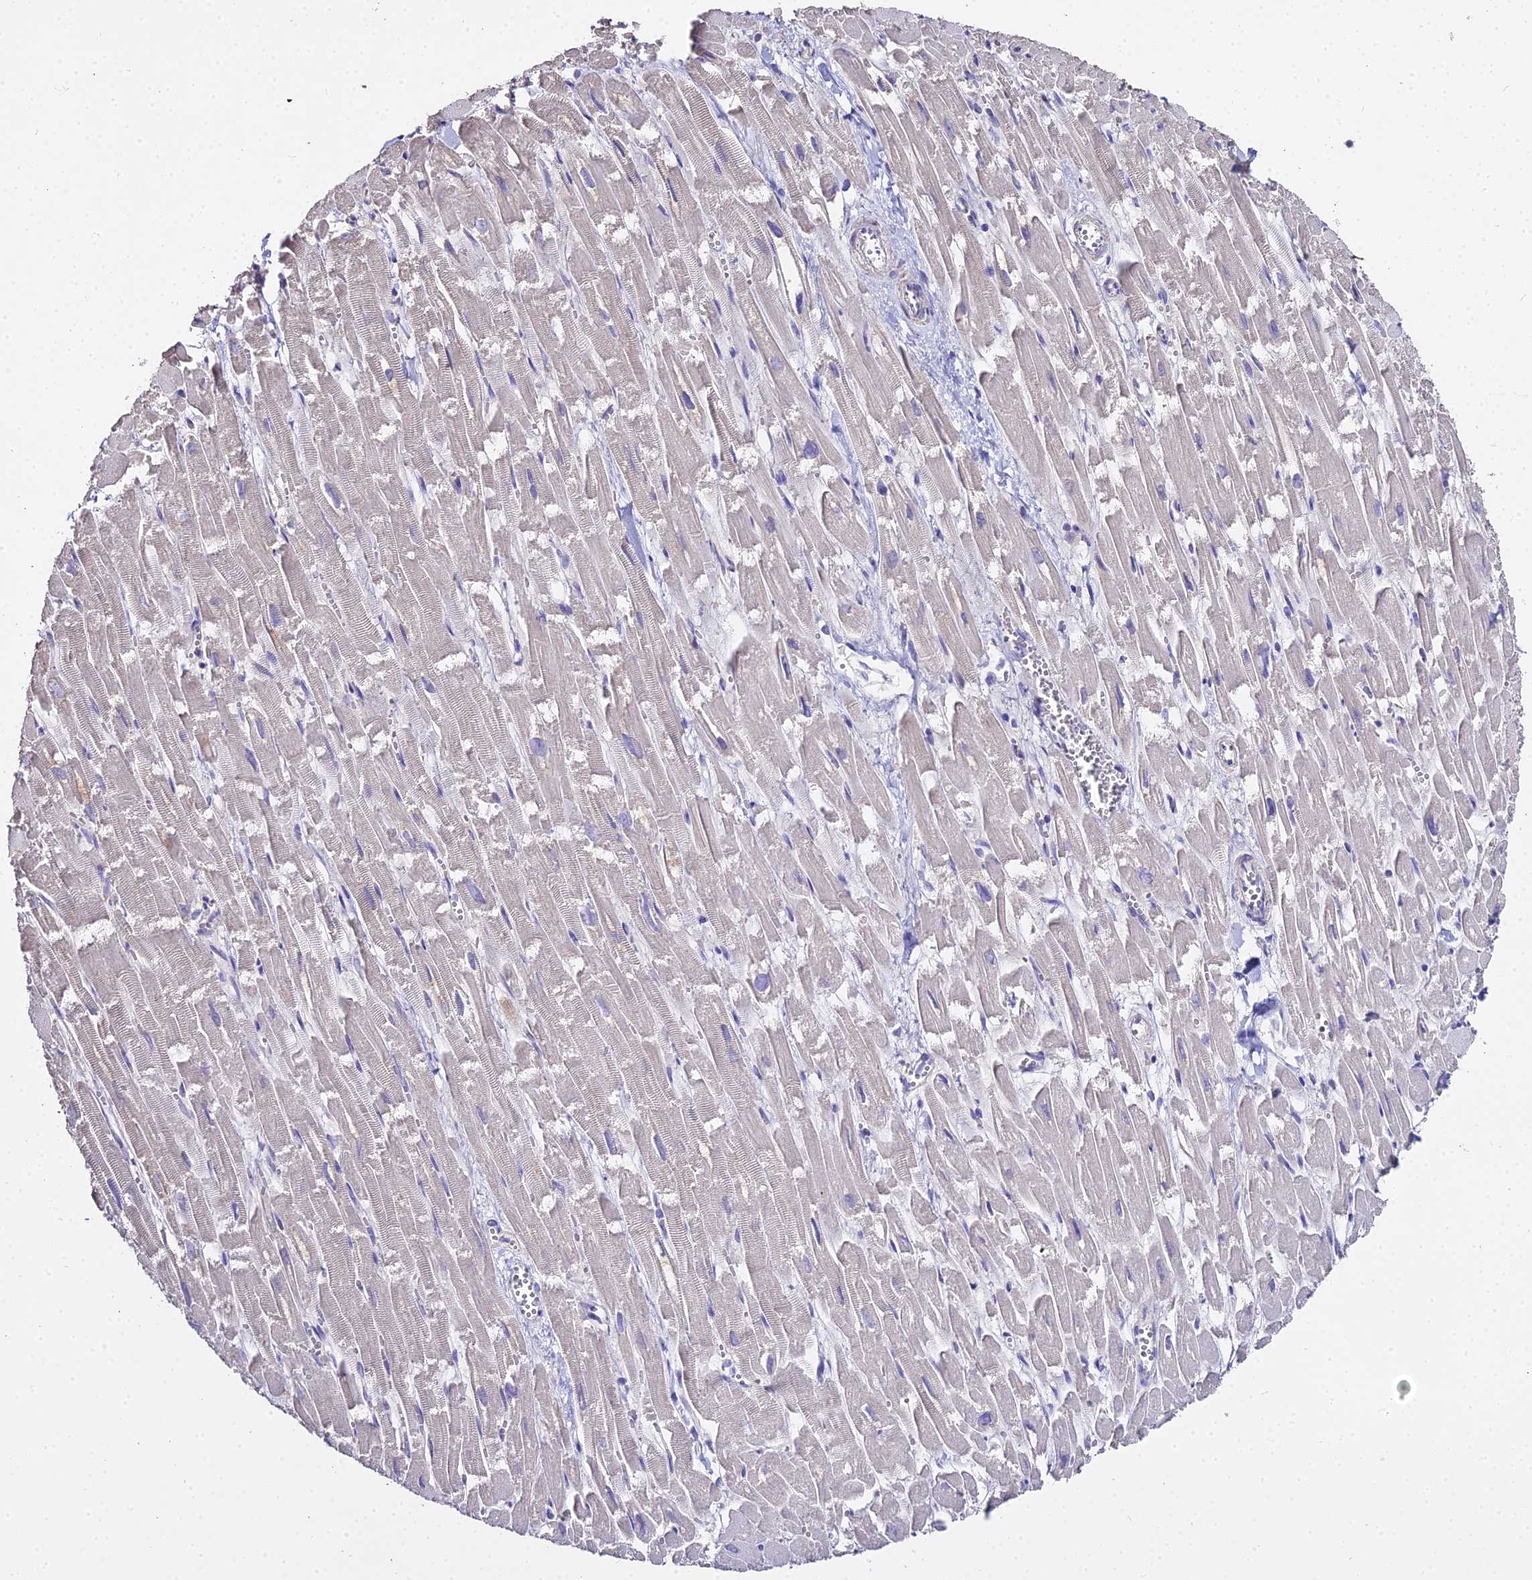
{"staining": {"intensity": "negative", "quantity": "none", "location": "none"}, "tissue": "heart muscle", "cell_type": "Cardiomyocytes", "image_type": "normal", "snomed": [{"axis": "morphology", "description": "Normal tissue, NOS"}, {"axis": "topography", "description": "Heart"}], "caption": "This is an immunohistochemistry (IHC) photomicrograph of unremarkable heart muscle. There is no staining in cardiomyocytes.", "gene": "GLYAT", "patient": {"sex": "male", "age": 54}}